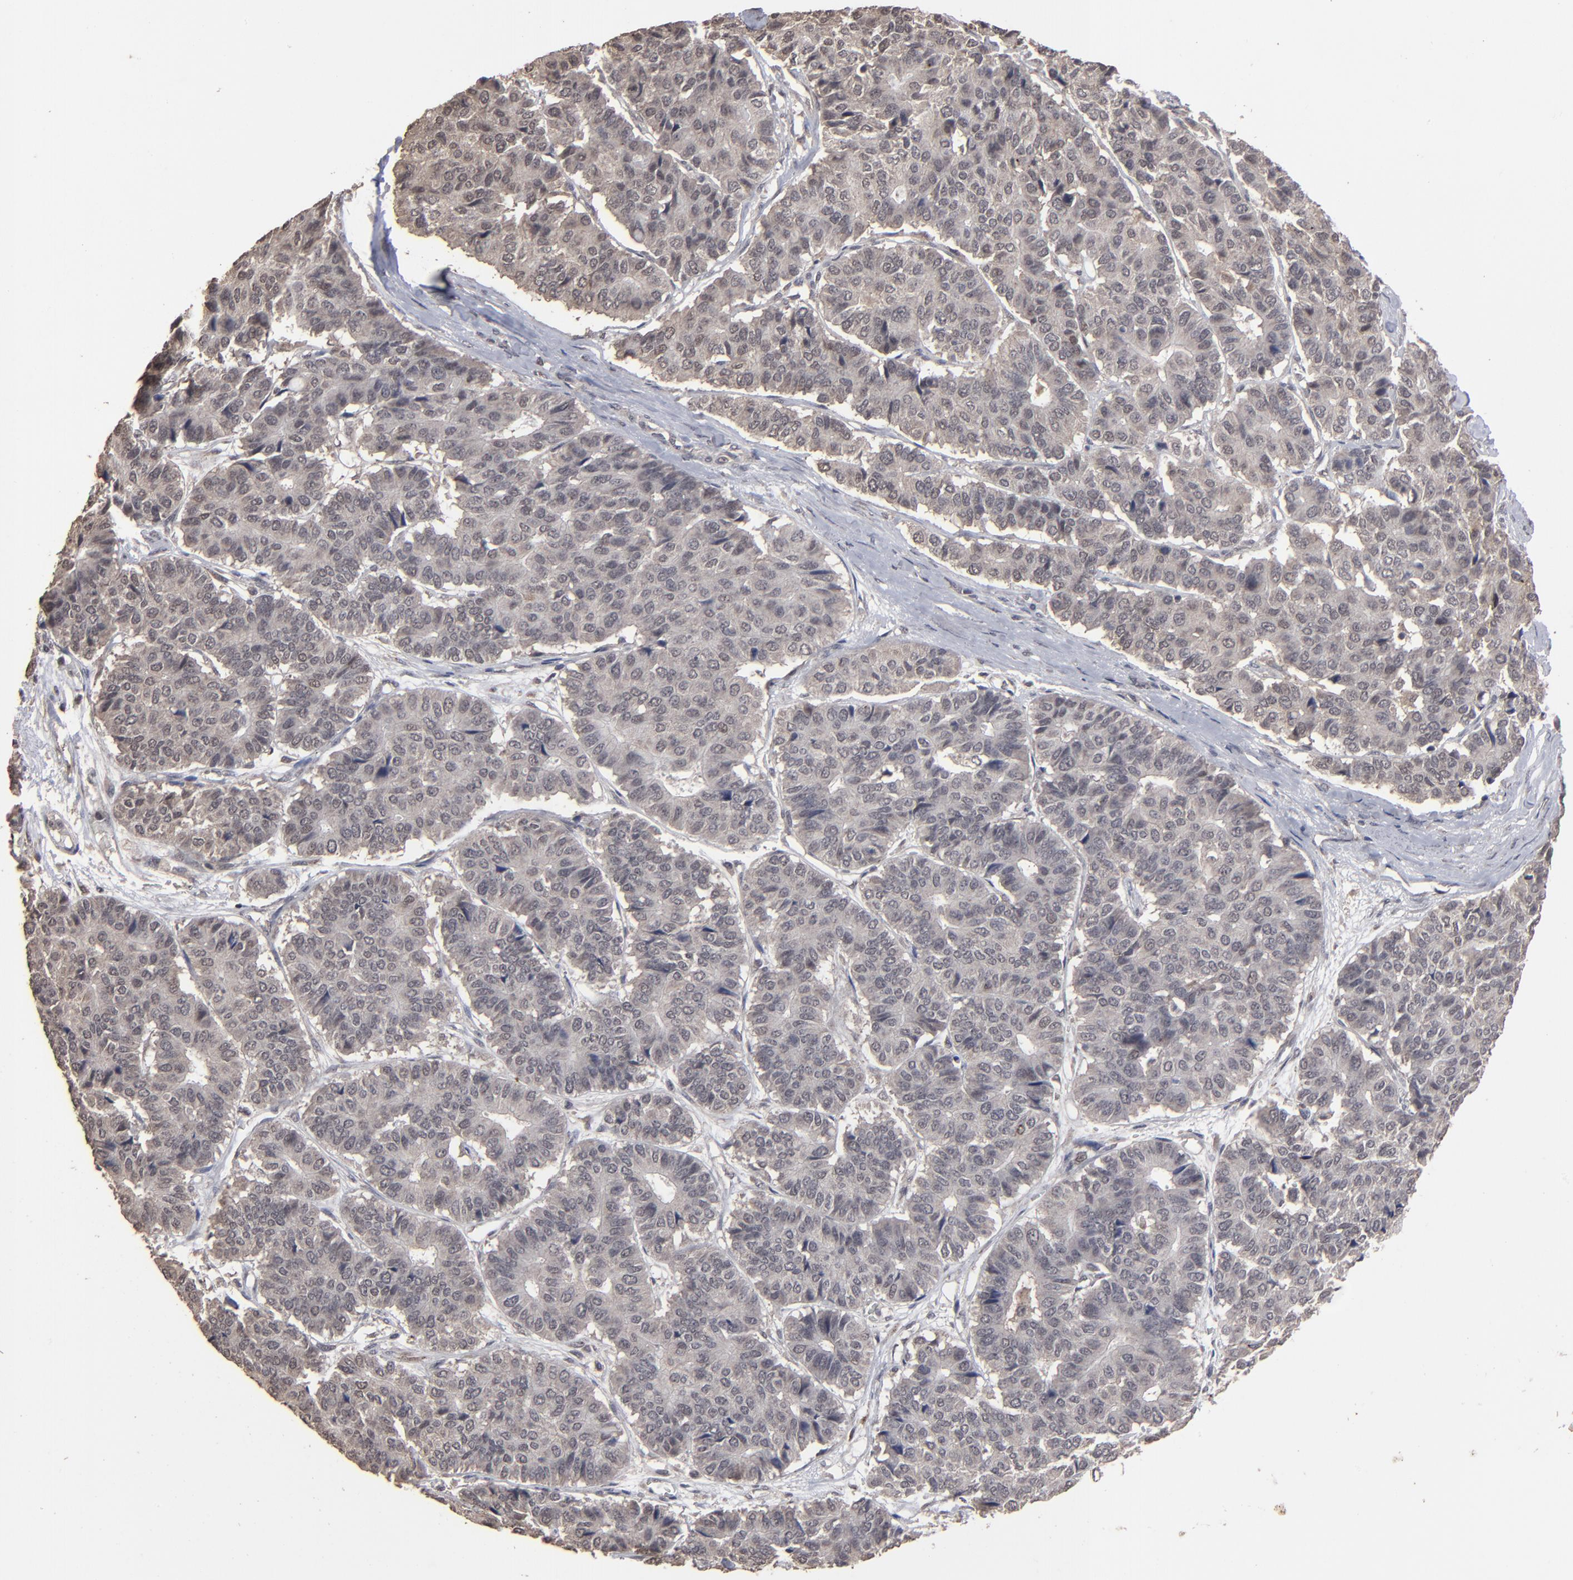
{"staining": {"intensity": "weak", "quantity": ">75%", "location": "cytoplasmic/membranous,nuclear"}, "tissue": "pancreatic cancer", "cell_type": "Tumor cells", "image_type": "cancer", "snomed": [{"axis": "morphology", "description": "Adenocarcinoma, NOS"}, {"axis": "topography", "description": "Pancreas"}], "caption": "Pancreatic cancer stained with a protein marker displays weak staining in tumor cells.", "gene": "SLC22A17", "patient": {"sex": "male", "age": 50}}